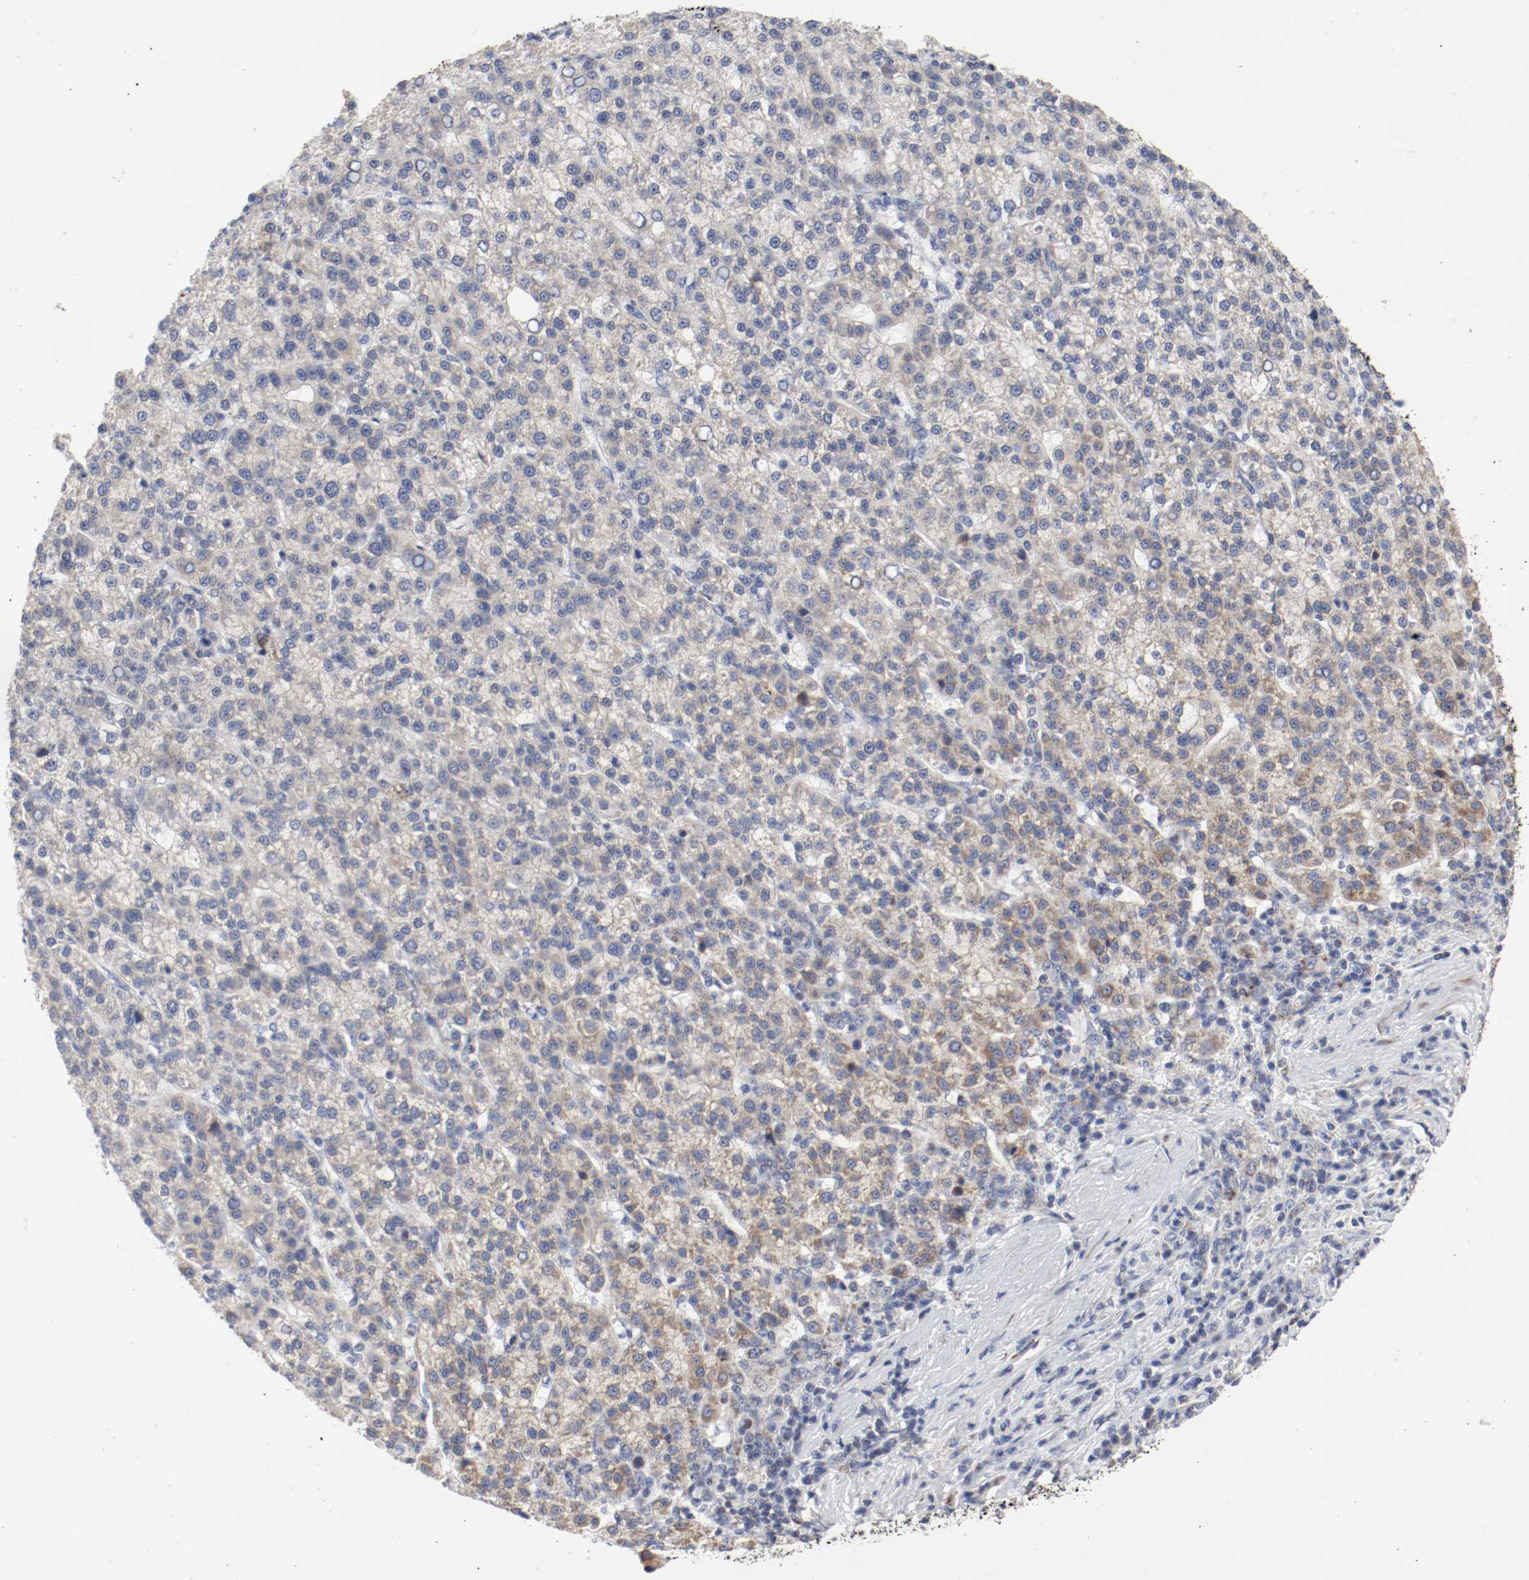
{"staining": {"intensity": "moderate", "quantity": "25%-75%", "location": "cytoplasmic/membranous"}, "tissue": "liver cancer", "cell_type": "Tumor cells", "image_type": "cancer", "snomed": [{"axis": "morphology", "description": "Carcinoma, Hepatocellular, NOS"}, {"axis": "topography", "description": "Liver"}], "caption": "Hepatocellular carcinoma (liver) was stained to show a protein in brown. There is medium levels of moderate cytoplasmic/membranous expression in approximately 25%-75% of tumor cells.", "gene": "AFG3L2", "patient": {"sex": "female", "age": 58}}